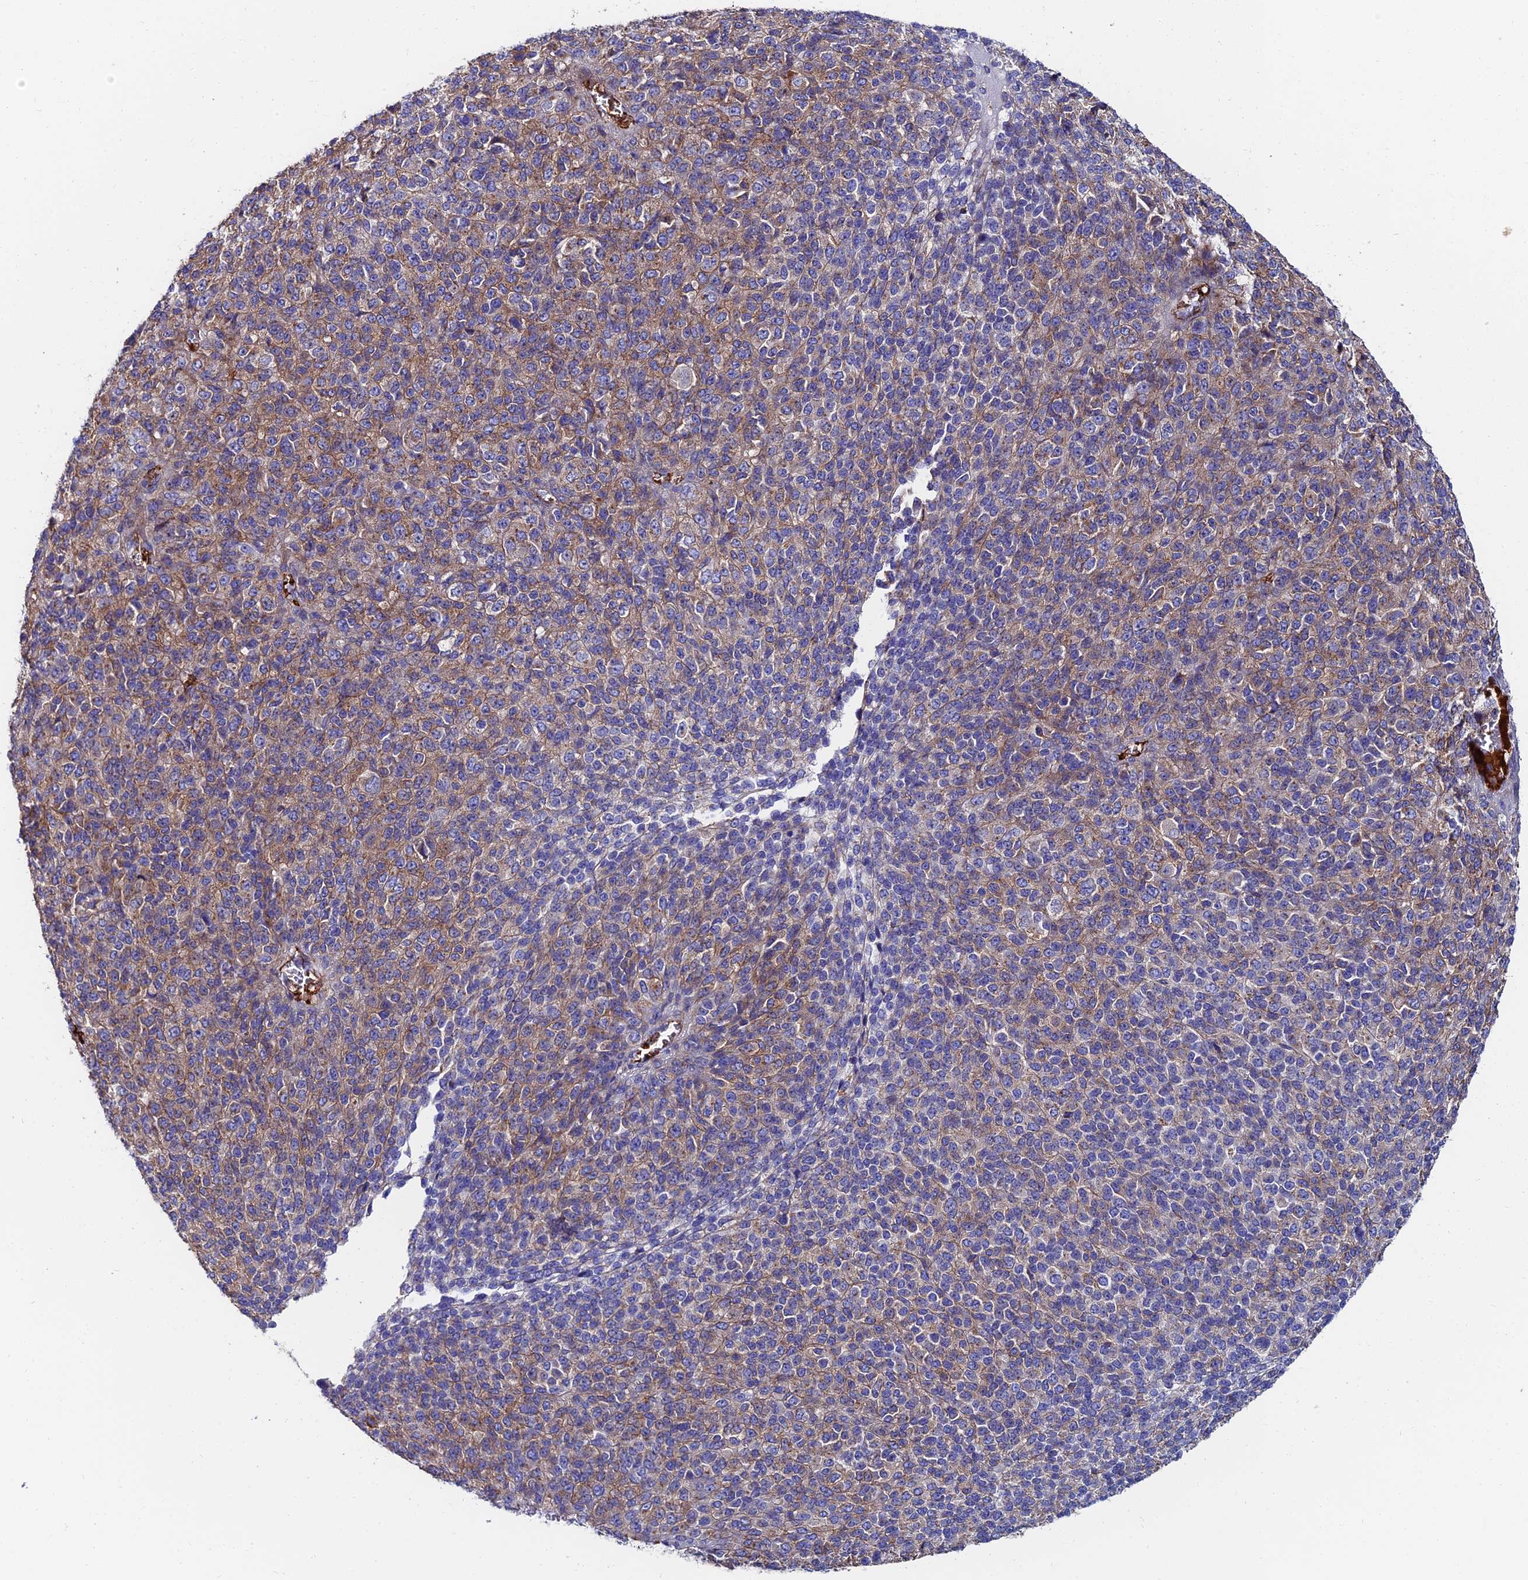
{"staining": {"intensity": "weak", "quantity": "<25%", "location": "cytoplasmic/membranous"}, "tissue": "melanoma", "cell_type": "Tumor cells", "image_type": "cancer", "snomed": [{"axis": "morphology", "description": "Malignant melanoma, Metastatic site"}, {"axis": "topography", "description": "Brain"}], "caption": "Tumor cells show no significant staining in melanoma. (Immunohistochemistry, brightfield microscopy, high magnification).", "gene": "ADGRF3", "patient": {"sex": "female", "age": 56}}